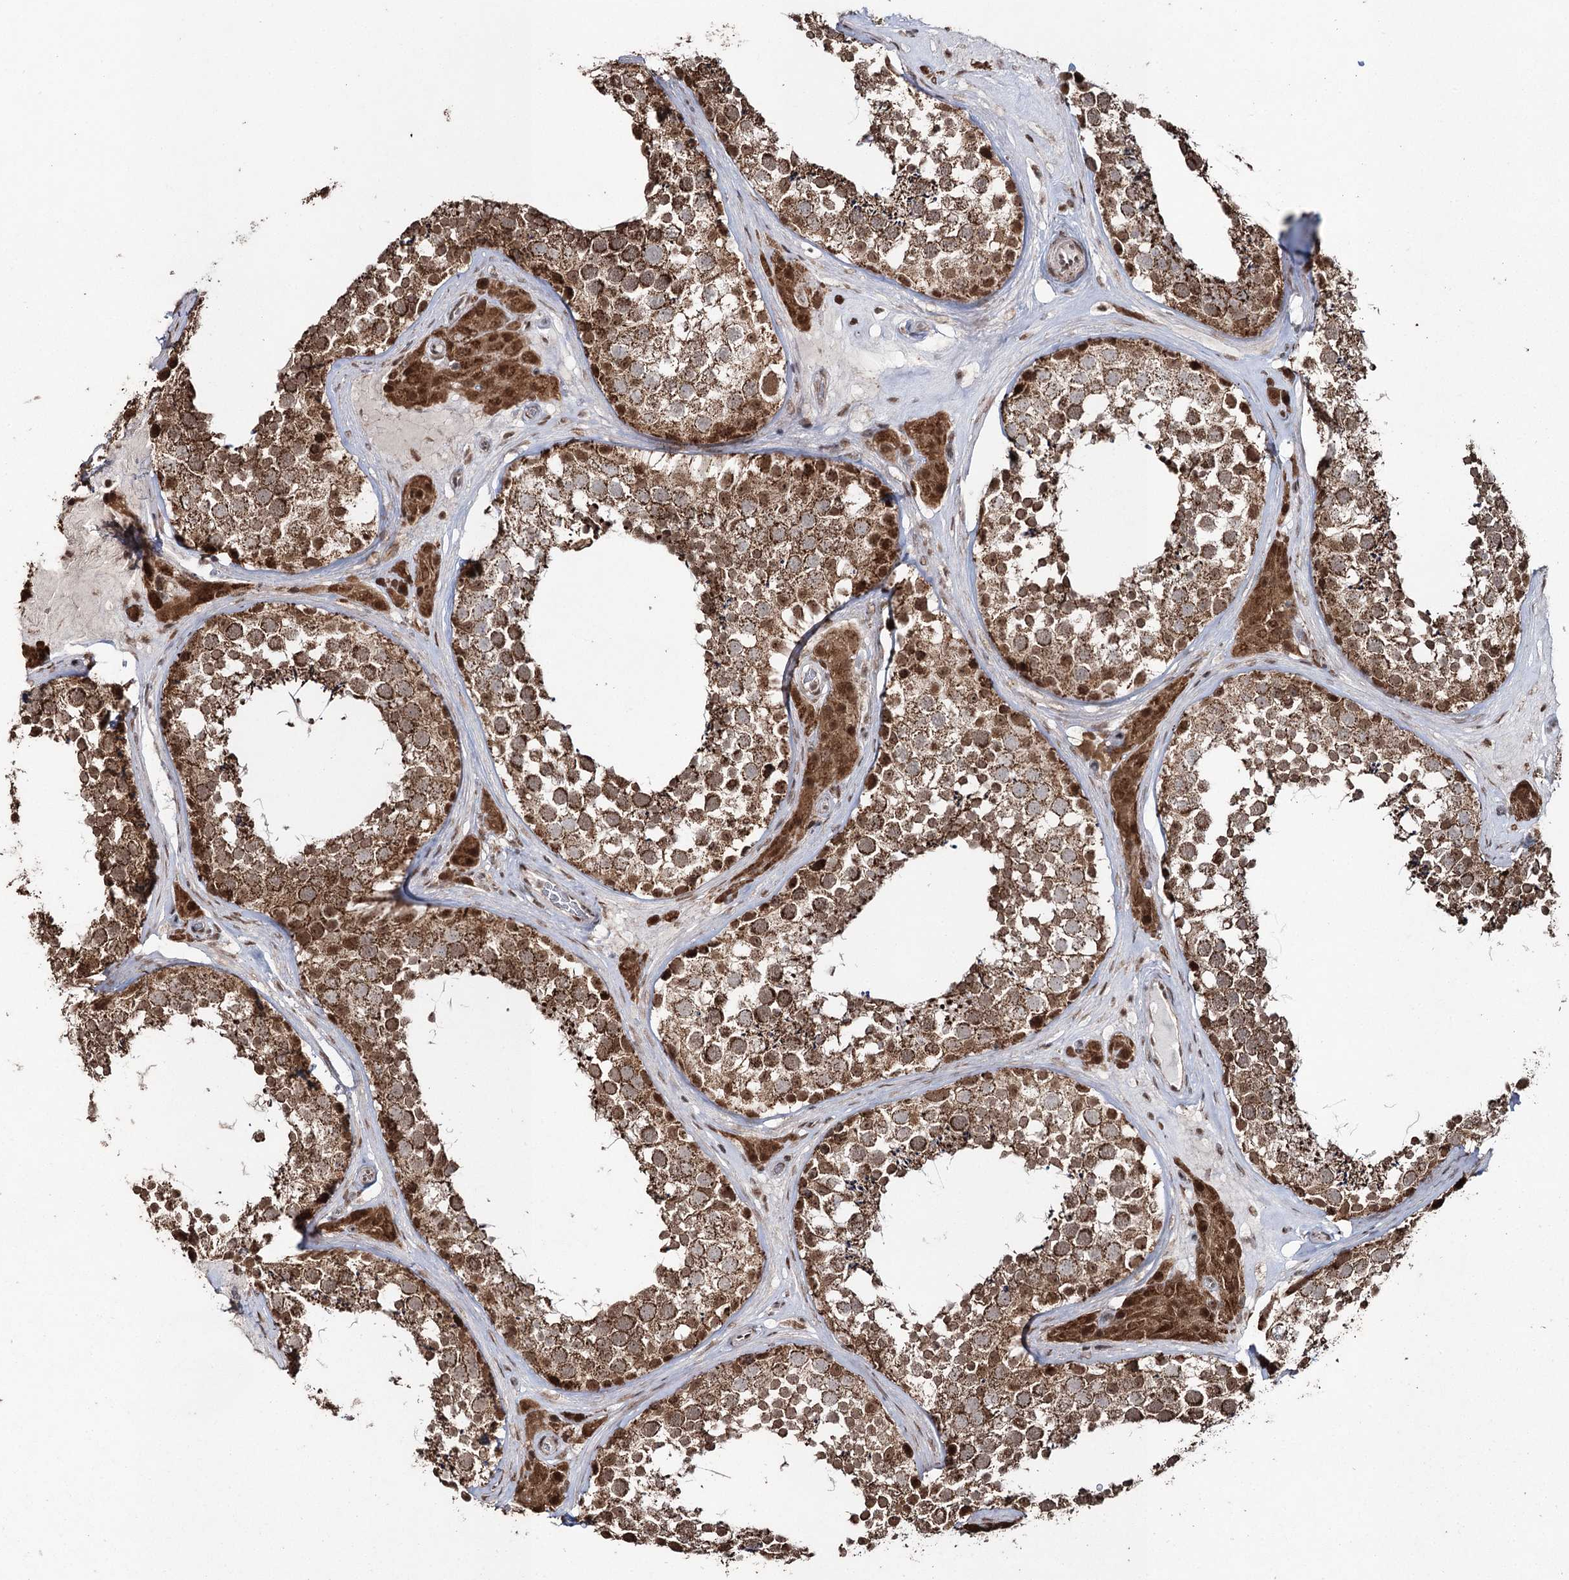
{"staining": {"intensity": "strong", "quantity": ">75%", "location": "cytoplasmic/membranous,nuclear"}, "tissue": "testis", "cell_type": "Cells in seminiferous ducts", "image_type": "normal", "snomed": [{"axis": "morphology", "description": "Normal tissue, NOS"}, {"axis": "topography", "description": "Testis"}], "caption": "Protein expression analysis of benign testis shows strong cytoplasmic/membranous,nuclear expression in approximately >75% of cells in seminiferous ducts. The protein of interest is stained brown, and the nuclei are stained in blue (DAB IHC with brightfield microscopy, high magnification).", "gene": "PDHX", "patient": {"sex": "male", "age": 46}}